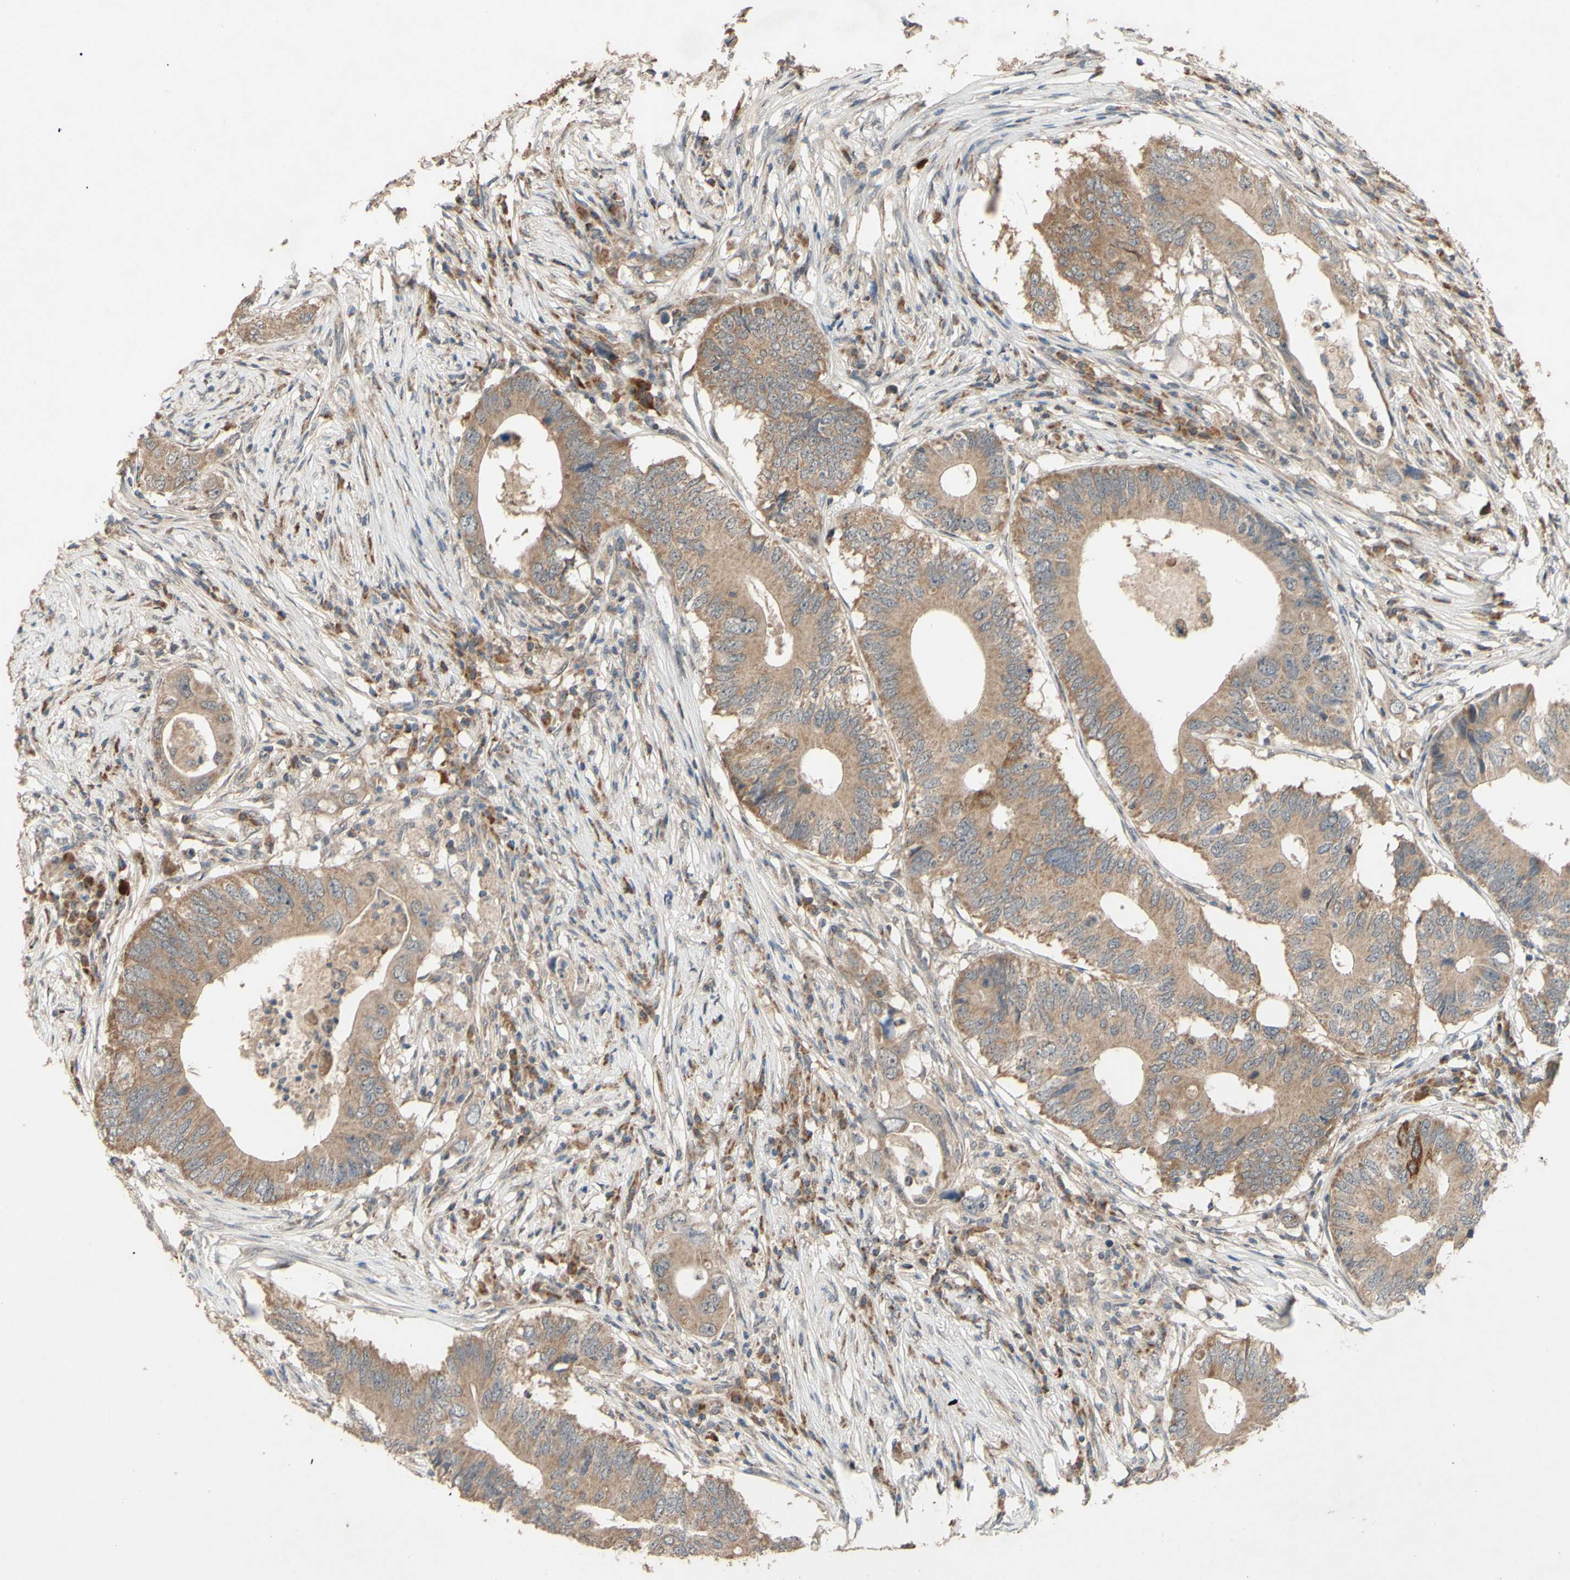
{"staining": {"intensity": "moderate", "quantity": ">75%", "location": "cytoplasmic/membranous"}, "tissue": "colorectal cancer", "cell_type": "Tumor cells", "image_type": "cancer", "snomed": [{"axis": "morphology", "description": "Adenocarcinoma, NOS"}, {"axis": "topography", "description": "Colon"}], "caption": "Immunohistochemistry of human colorectal adenocarcinoma demonstrates medium levels of moderate cytoplasmic/membranous positivity in approximately >75% of tumor cells.", "gene": "CD164", "patient": {"sex": "male", "age": 71}}